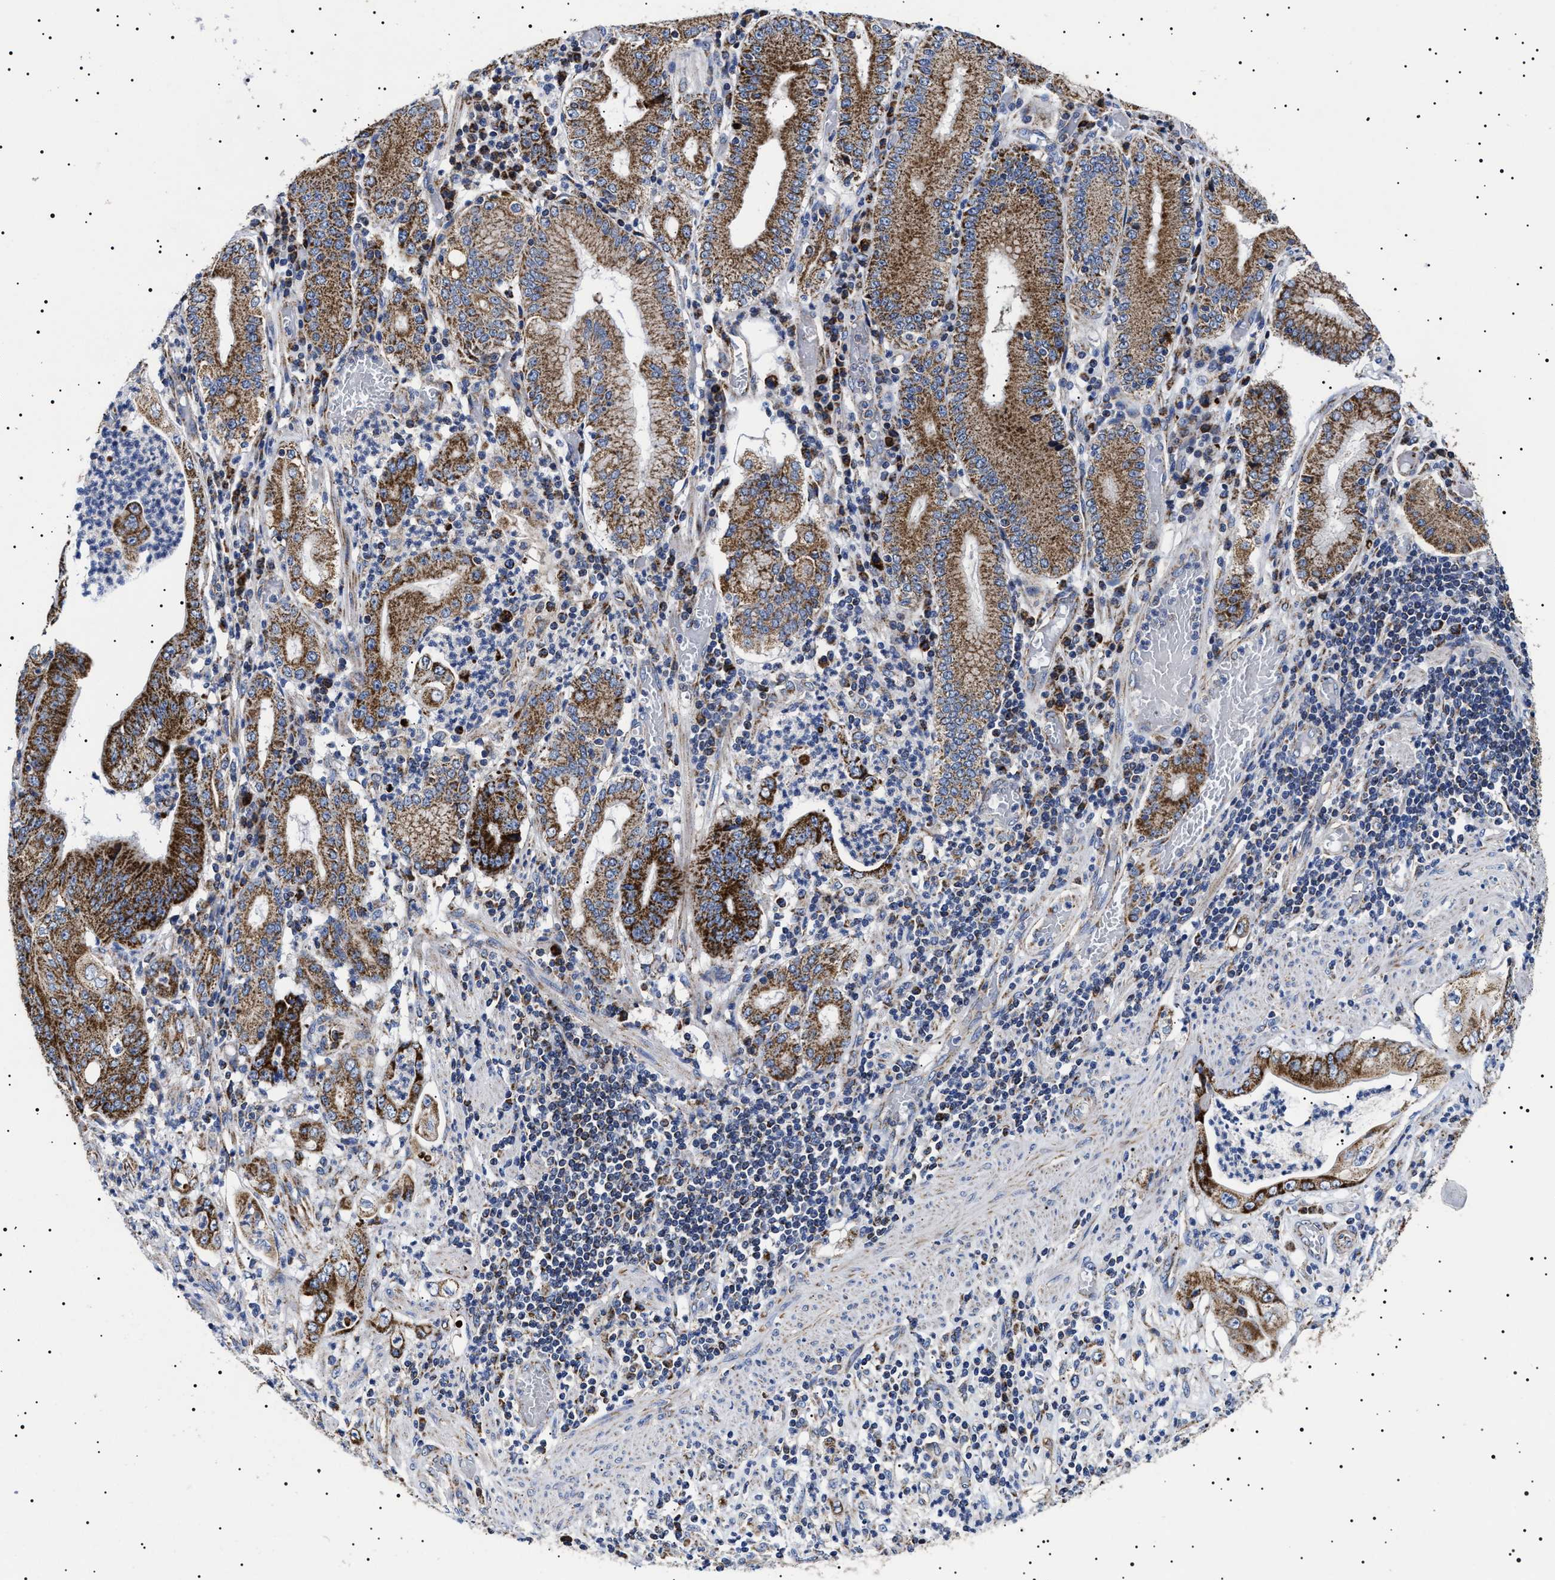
{"staining": {"intensity": "strong", "quantity": ">75%", "location": "cytoplasmic/membranous"}, "tissue": "stomach cancer", "cell_type": "Tumor cells", "image_type": "cancer", "snomed": [{"axis": "morphology", "description": "Adenocarcinoma, NOS"}, {"axis": "topography", "description": "Stomach"}], "caption": "DAB (3,3'-diaminobenzidine) immunohistochemical staining of stomach cancer reveals strong cytoplasmic/membranous protein expression in about >75% of tumor cells.", "gene": "CHRDL2", "patient": {"sex": "female", "age": 73}}